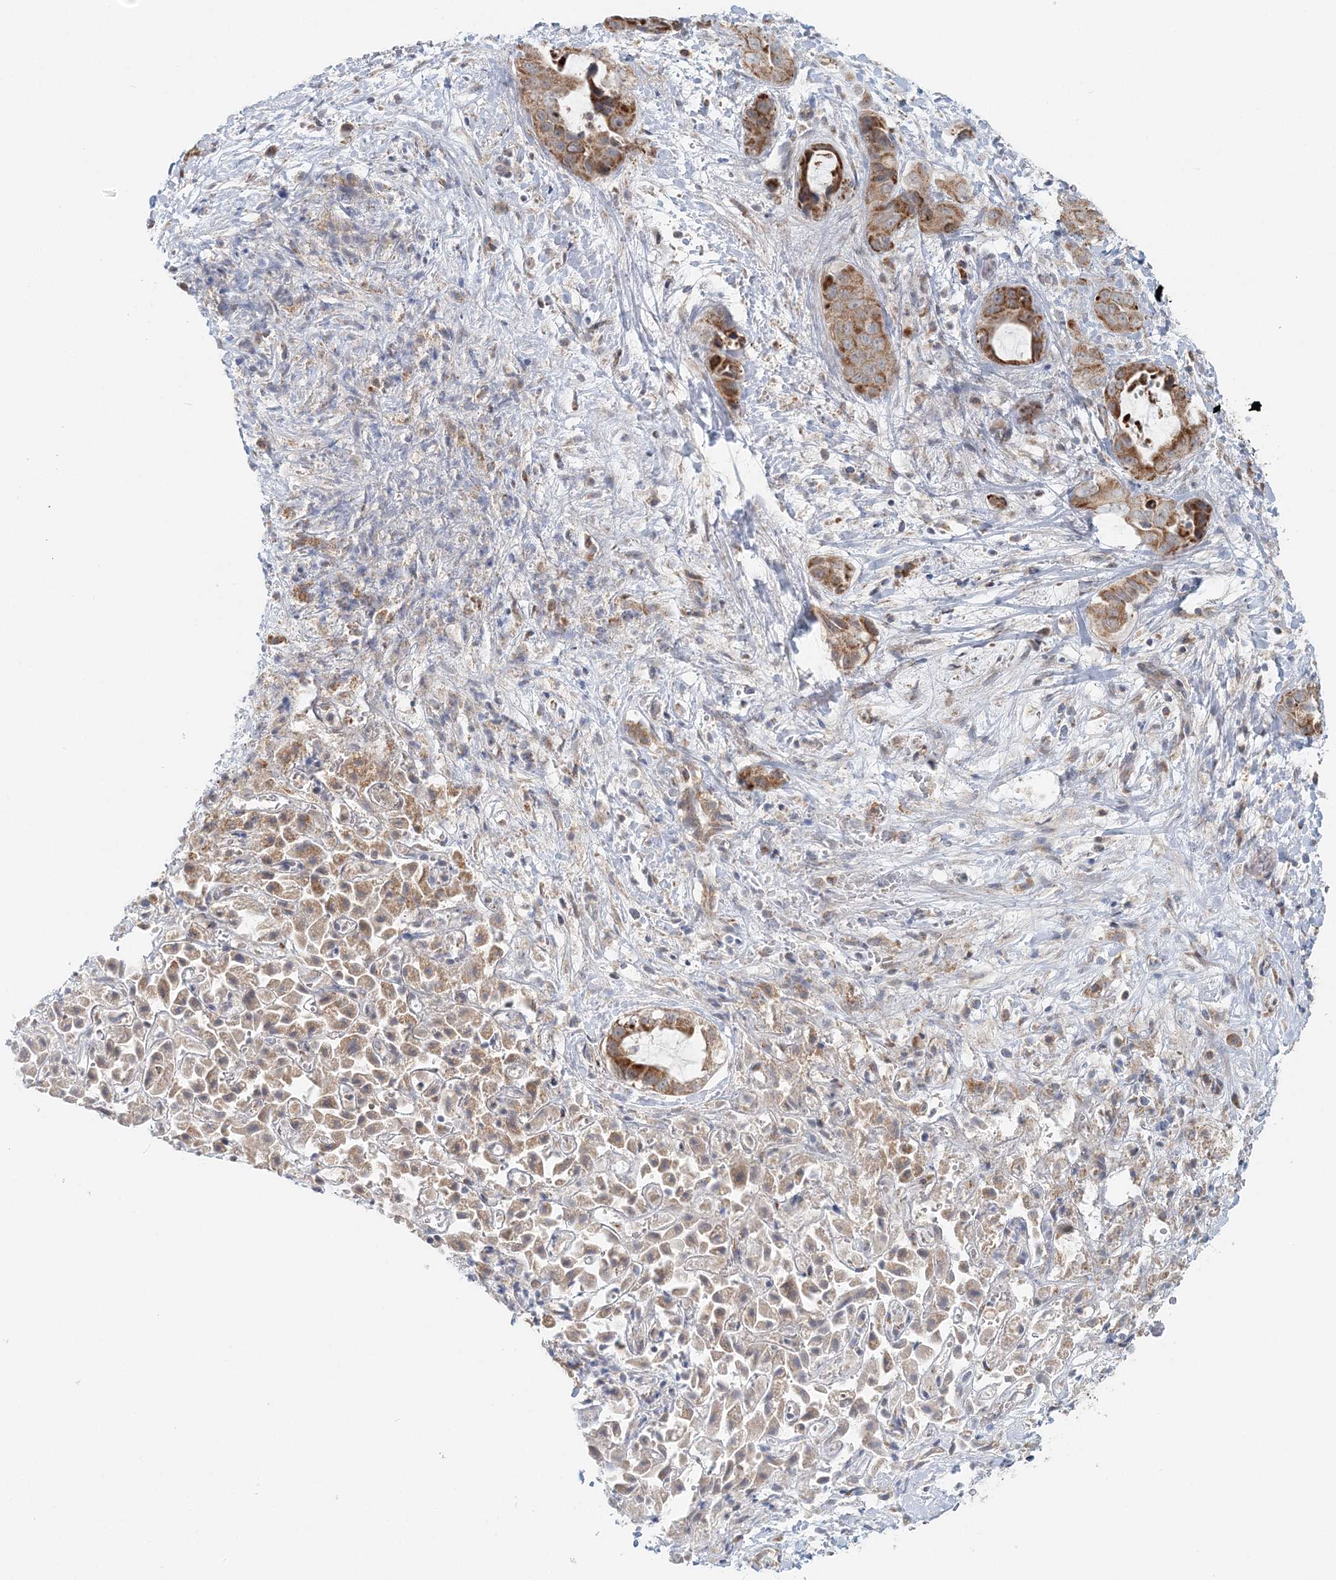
{"staining": {"intensity": "moderate", "quantity": ">75%", "location": "cytoplasmic/membranous"}, "tissue": "liver cancer", "cell_type": "Tumor cells", "image_type": "cancer", "snomed": [{"axis": "morphology", "description": "Cholangiocarcinoma"}, {"axis": "topography", "description": "Liver"}], "caption": "Cholangiocarcinoma (liver) stained with a brown dye exhibits moderate cytoplasmic/membranous positive staining in approximately >75% of tumor cells.", "gene": "RNF150", "patient": {"sex": "female", "age": 52}}